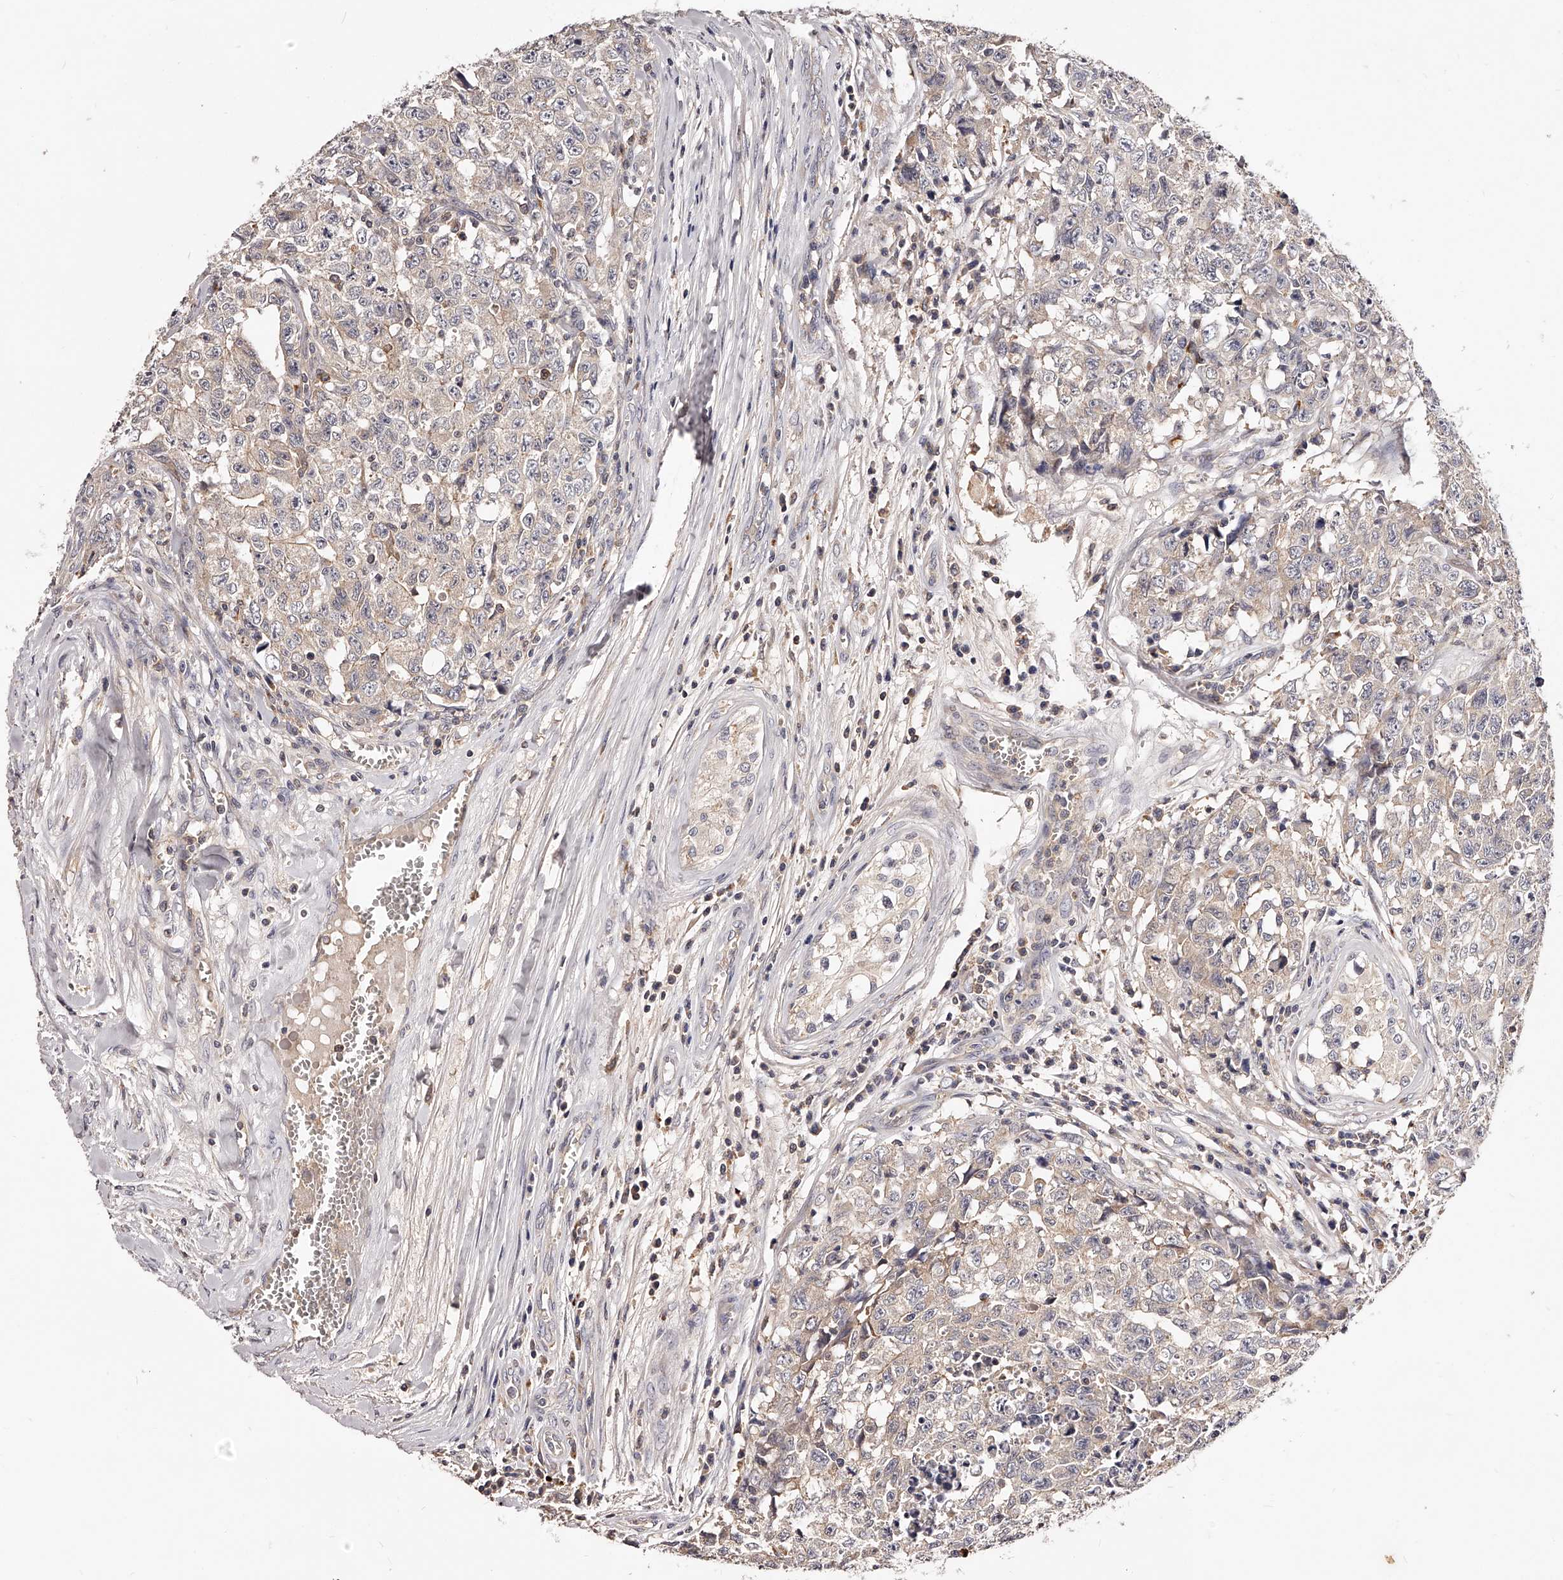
{"staining": {"intensity": "weak", "quantity": "<25%", "location": "cytoplasmic/membranous"}, "tissue": "testis cancer", "cell_type": "Tumor cells", "image_type": "cancer", "snomed": [{"axis": "morphology", "description": "Carcinoma, Embryonal, NOS"}, {"axis": "topography", "description": "Testis"}], "caption": "Tumor cells show no significant expression in embryonal carcinoma (testis).", "gene": "PHACTR1", "patient": {"sex": "male", "age": 28}}